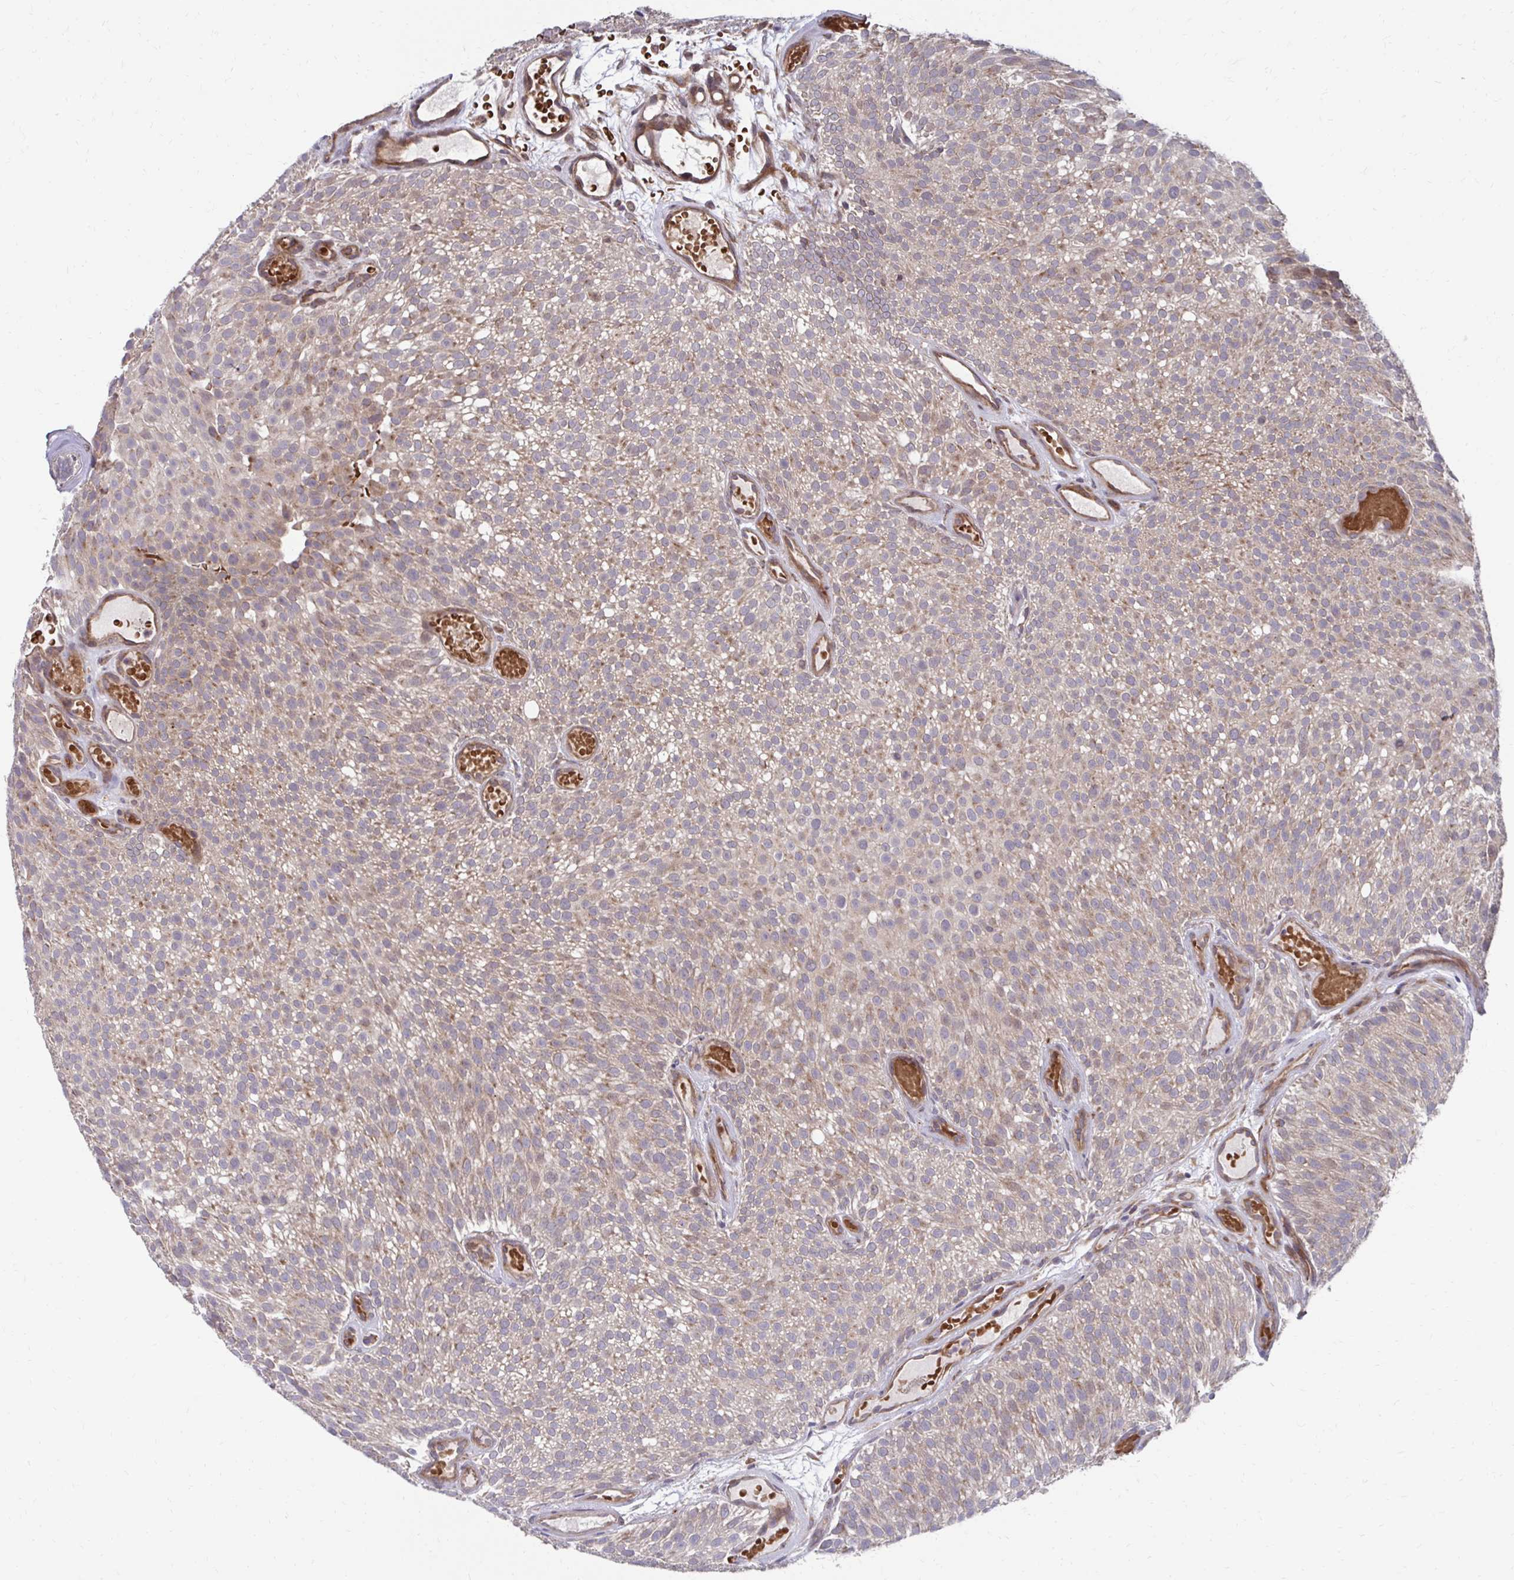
{"staining": {"intensity": "weak", "quantity": ">75%", "location": "cytoplasmic/membranous"}, "tissue": "urothelial cancer", "cell_type": "Tumor cells", "image_type": "cancer", "snomed": [{"axis": "morphology", "description": "Urothelial carcinoma, Low grade"}, {"axis": "topography", "description": "Urinary bladder"}], "caption": "Brown immunohistochemical staining in human urothelial carcinoma (low-grade) demonstrates weak cytoplasmic/membranous staining in approximately >75% of tumor cells. (IHC, brightfield microscopy, high magnification).", "gene": "ITPR2", "patient": {"sex": "male", "age": 78}}